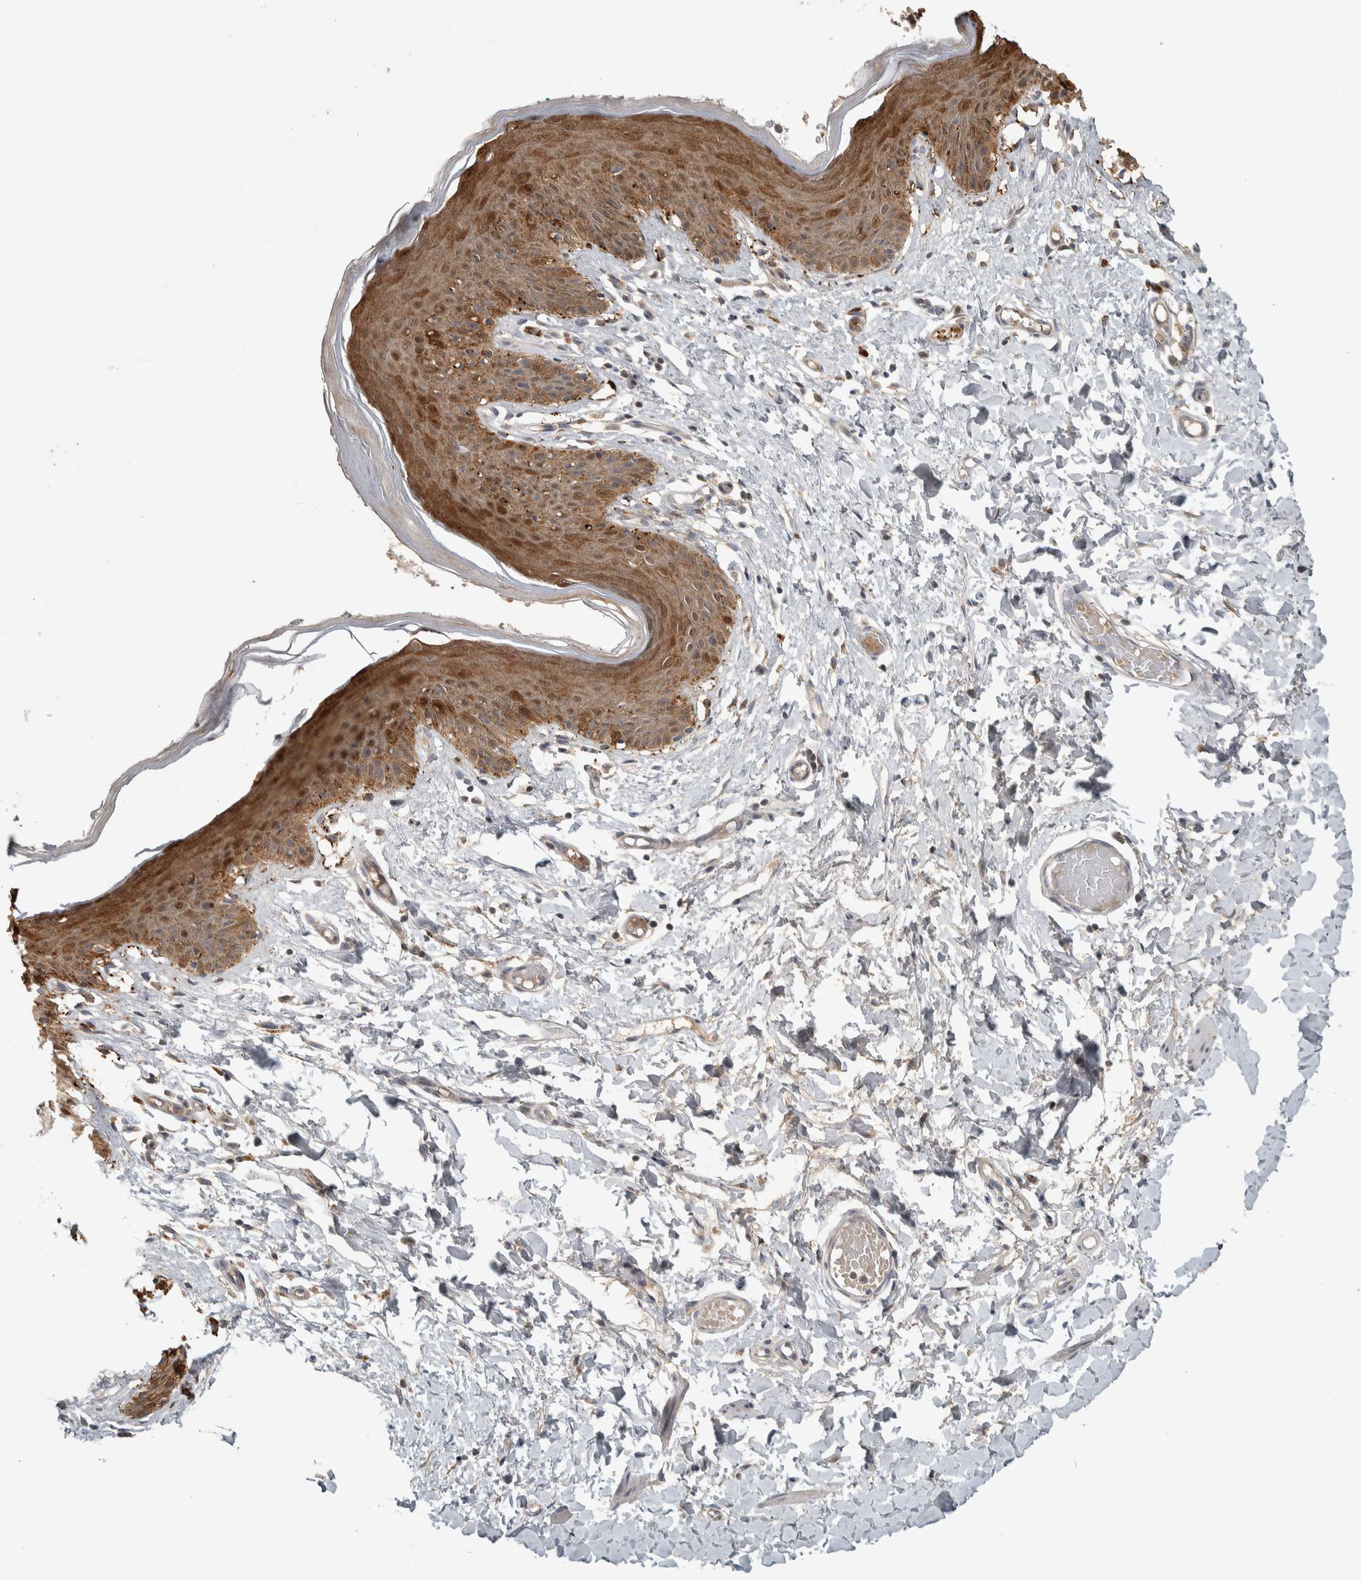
{"staining": {"intensity": "moderate", "quantity": ">75%", "location": "cytoplasmic/membranous,nuclear"}, "tissue": "skin", "cell_type": "Epidermal cells", "image_type": "normal", "snomed": [{"axis": "morphology", "description": "Normal tissue, NOS"}, {"axis": "topography", "description": "Vulva"}], "caption": "IHC histopathology image of unremarkable skin: human skin stained using immunohistochemistry (IHC) shows medium levels of moderate protein expression localized specifically in the cytoplasmic/membranous,nuclear of epidermal cells, appearing as a cytoplasmic/membranous,nuclear brown color.", "gene": "EIF3H", "patient": {"sex": "female", "age": 66}}